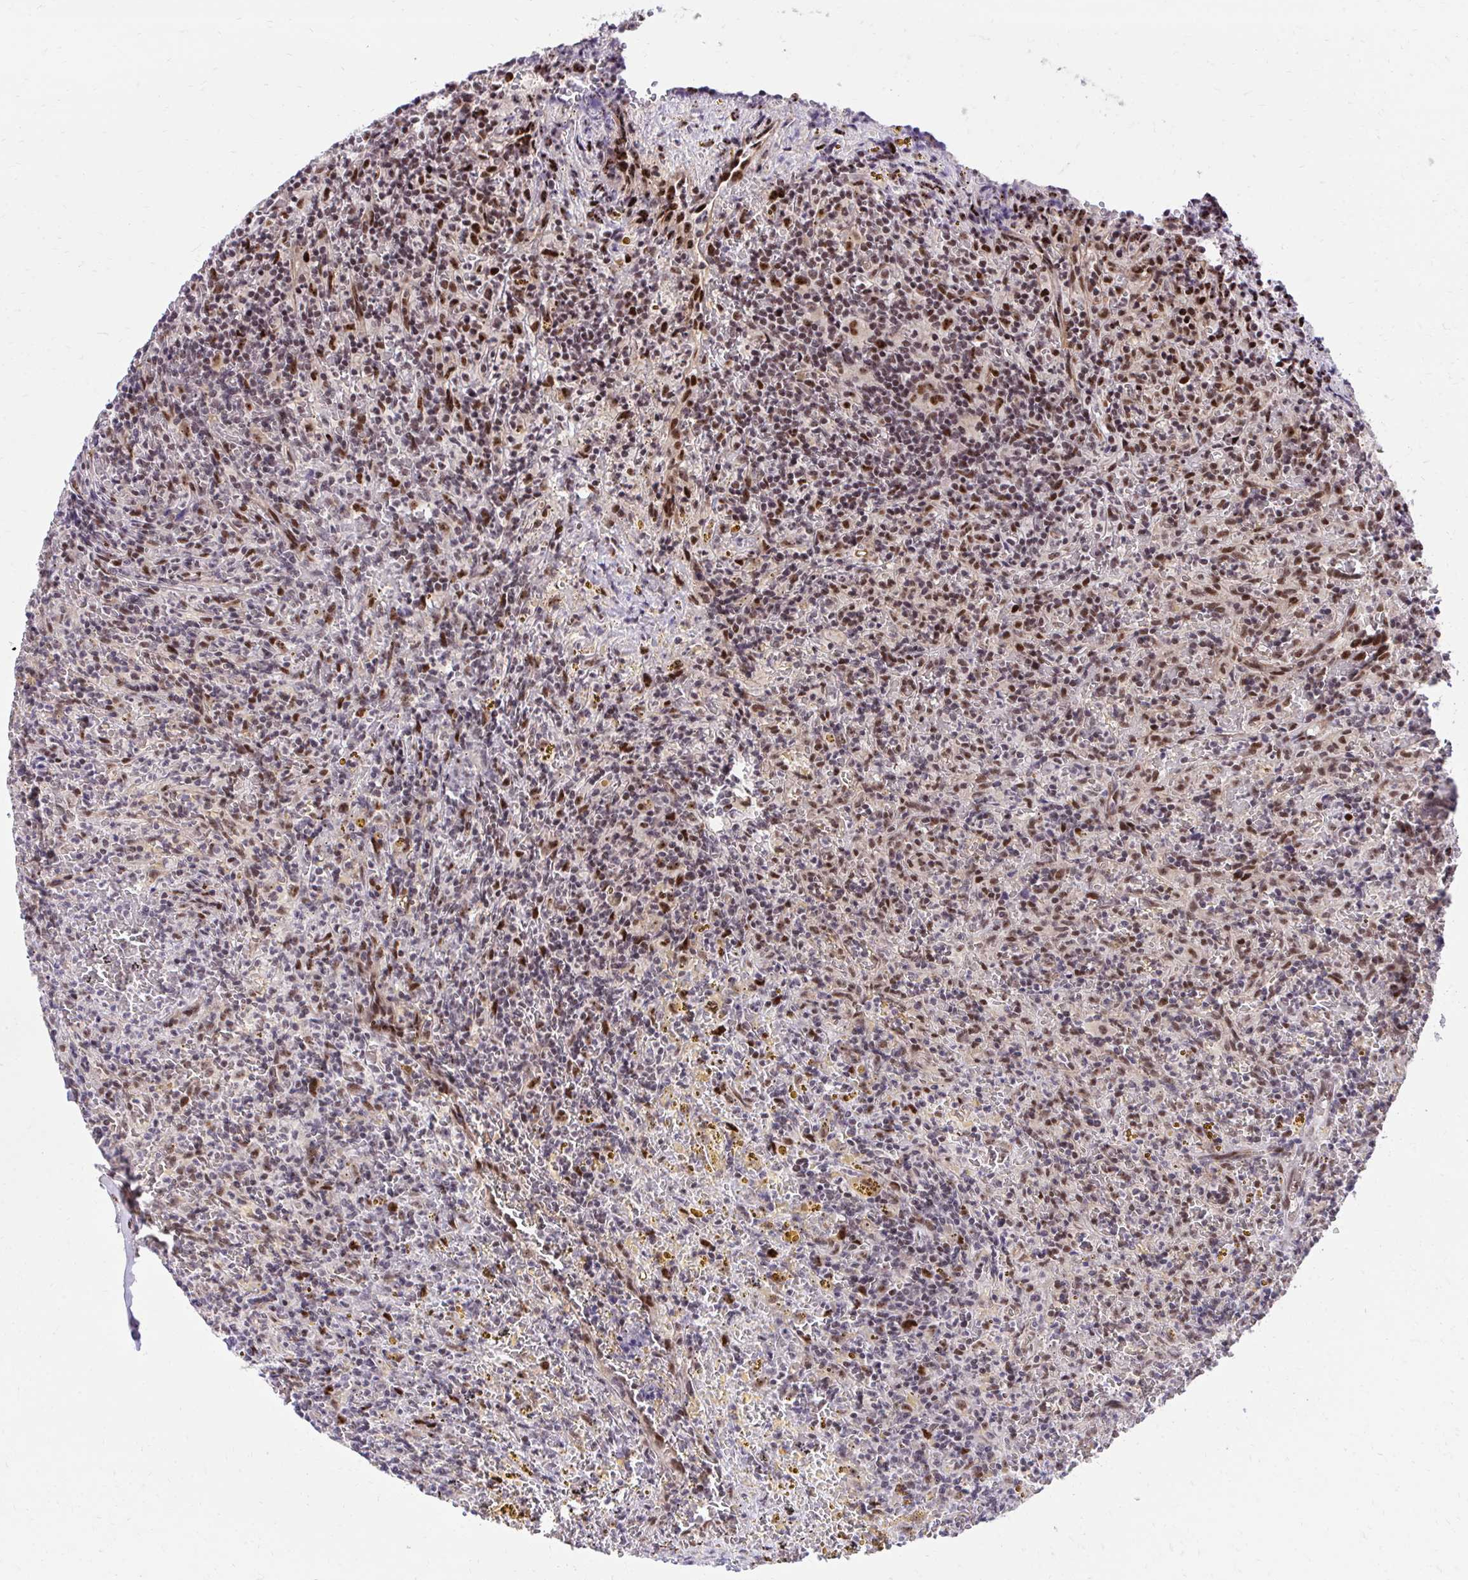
{"staining": {"intensity": "moderate", "quantity": "25%-75%", "location": "nuclear"}, "tissue": "lymphoma", "cell_type": "Tumor cells", "image_type": "cancer", "snomed": [{"axis": "morphology", "description": "Malignant lymphoma, non-Hodgkin's type, Low grade"}, {"axis": "topography", "description": "Spleen"}], "caption": "Immunohistochemical staining of lymphoma shows moderate nuclear protein expression in approximately 25%-75% of tumor cells.", "gene": "HOXA4", "patient": {"sex": "female", "age": 70}}